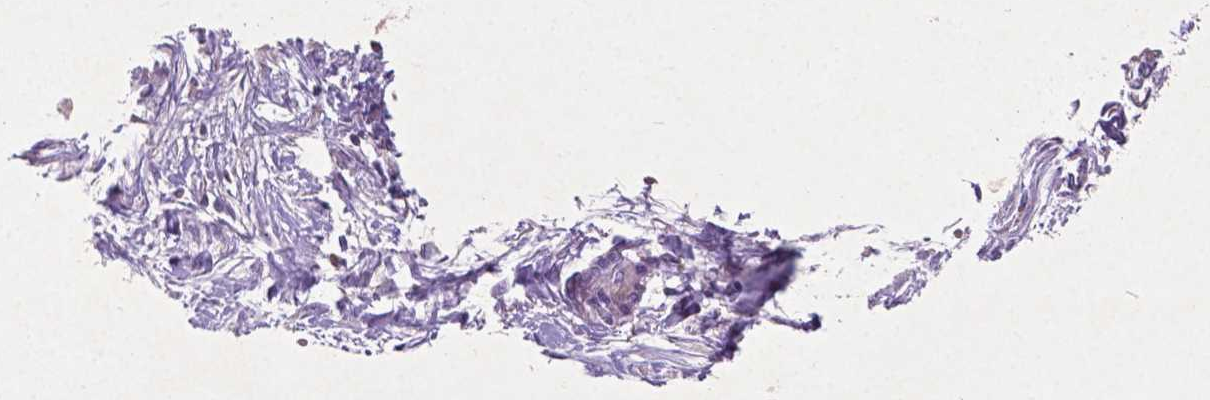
{"staining": {"intensity": "weak", "quantity": ">75%", "location": "cytoplasmic/membranous"}, "tissue": "pancreatic cancer", "cell_type": "Tumor cells", "image_type": "cancer", "snomed": [{"axis": "morphology", "description": "Adenocarcinoma, NOS"}, {"axis": "topography", "description": "Pancreas"}], "caption": "This is an image of immunohistochemistry (IHC) staining of pancreatic adenocarcinoma, which shows weak staining in the cytoplasmic/membranous of tumor cells.", "gene": "ATG4D", "patient": {"sex": "female", "age": 68}}